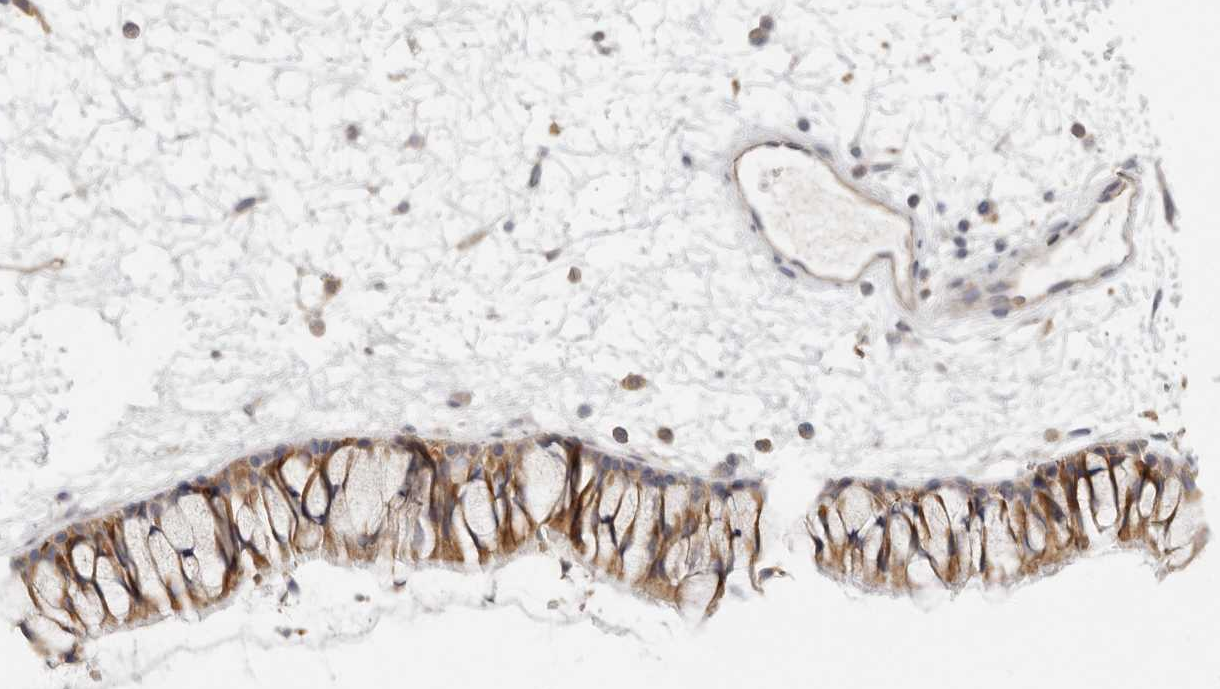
{"staining": {"intensity": "moderate", "quantity": ">75%", "location": "cytoplasmic/membranous"}, "tissue": "nasopharynx", "cell_type": "Respiratory epithelial cells", "image_type": "normal", "snomed": [{"axis": "morphology", "description": "Normal tissue, NOS"}, {"axis": "topography", "description": "Nasopharynx"}], "caption": "High-power microscopy captured an immunohistochemistry (IHC) micrograph of unremarkable nasopharynx, revealing moderate cytoplasmic/membranous staining in approximately >75% of respiratory epithelial cells.", "gene": "ANXA9", "patient": {"sex": "male", "age": 64}}